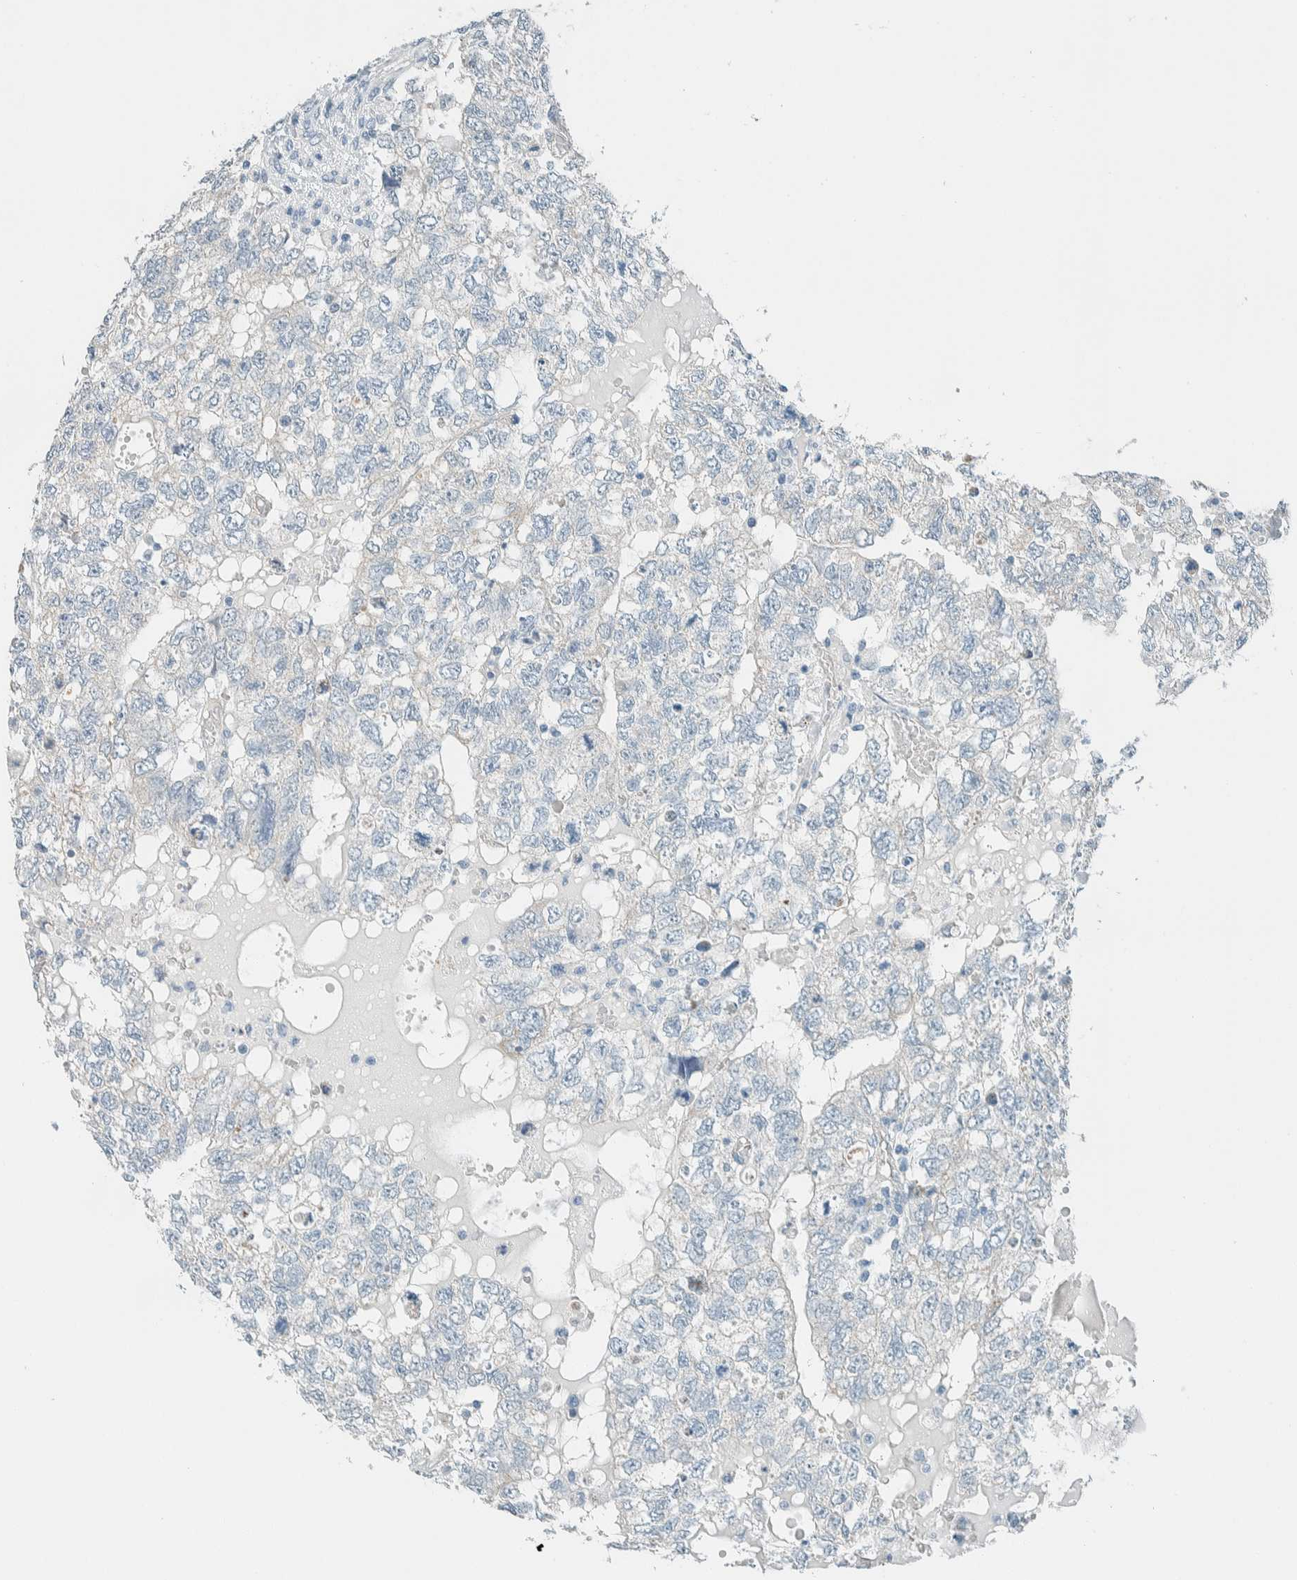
{"staining": {"intensity": "negative", "quantity": "none", "location": "none"}, "tissue": "testis cancer", "cell_type": "Tumor cells", "image_type": "cancer", "snomed": [{"axis": "morphology", "description": "Carcinoma, Embryonal, NOS"}, {"axis": "topography", "description": "Testis"}], "caption": "The micrograph shows no significant expression in tumor cells of testis cancer.", "gene": "SLFN12", "patient": {"sex": "male", "age": 36}}